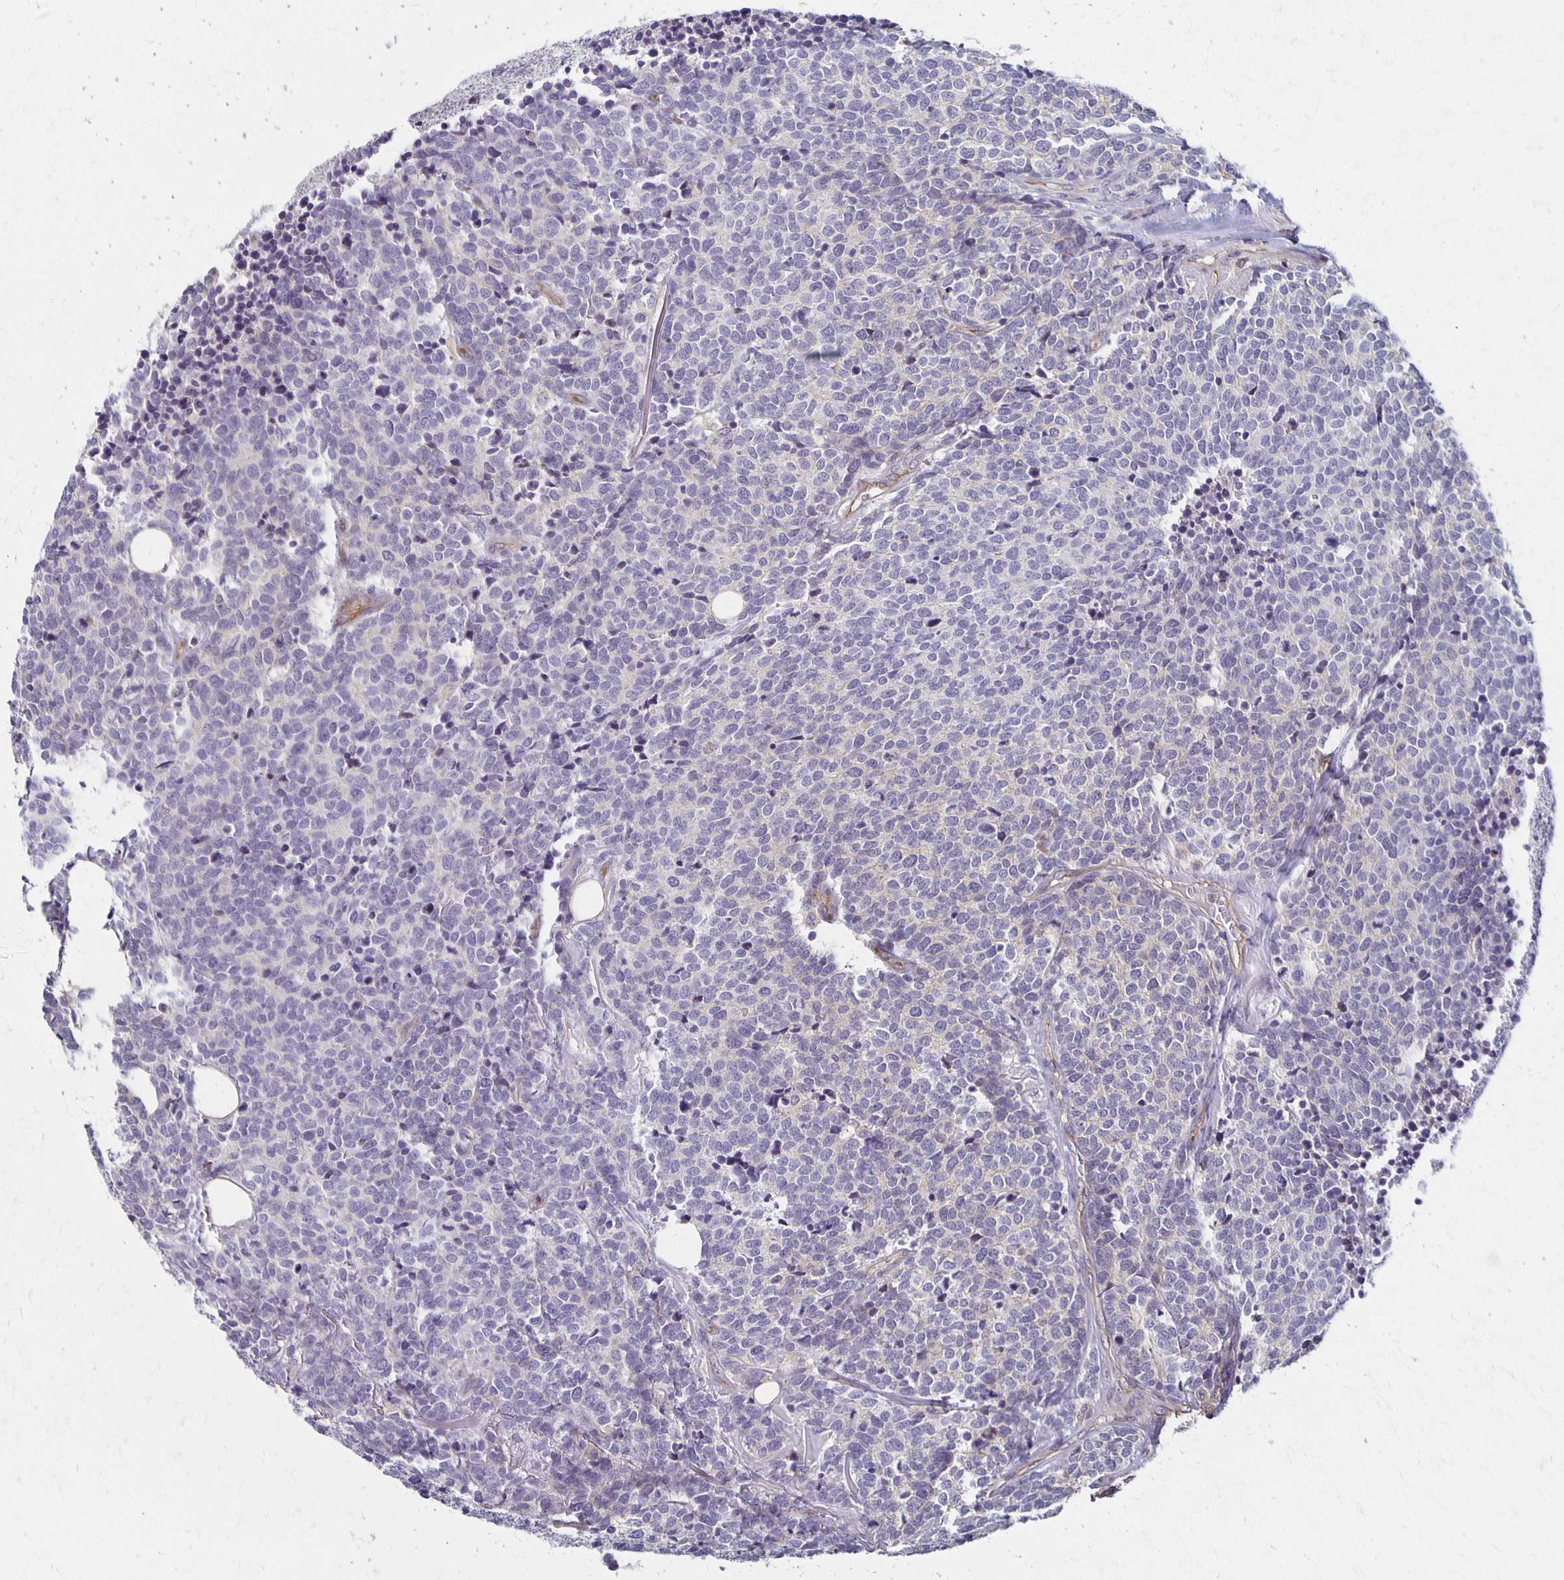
{"staining": {"intensity": "negative", "quantity": "none", "location": "none"}, "tissue": "carcinoid", "cell_type": "Tumor cells", "image_type": "cancer", "snomed": [{"axis": "morphology", "description": "Carcinoid, malignant, NOS"}, {"axis": "topography", "description": "Skin"}], "caption": "Immunohistochemical staining of human carcinoid reveals no significant positivity in tumor cells.", "gene": "GPX4", "patient": {"sex": "female", "age": 79}}